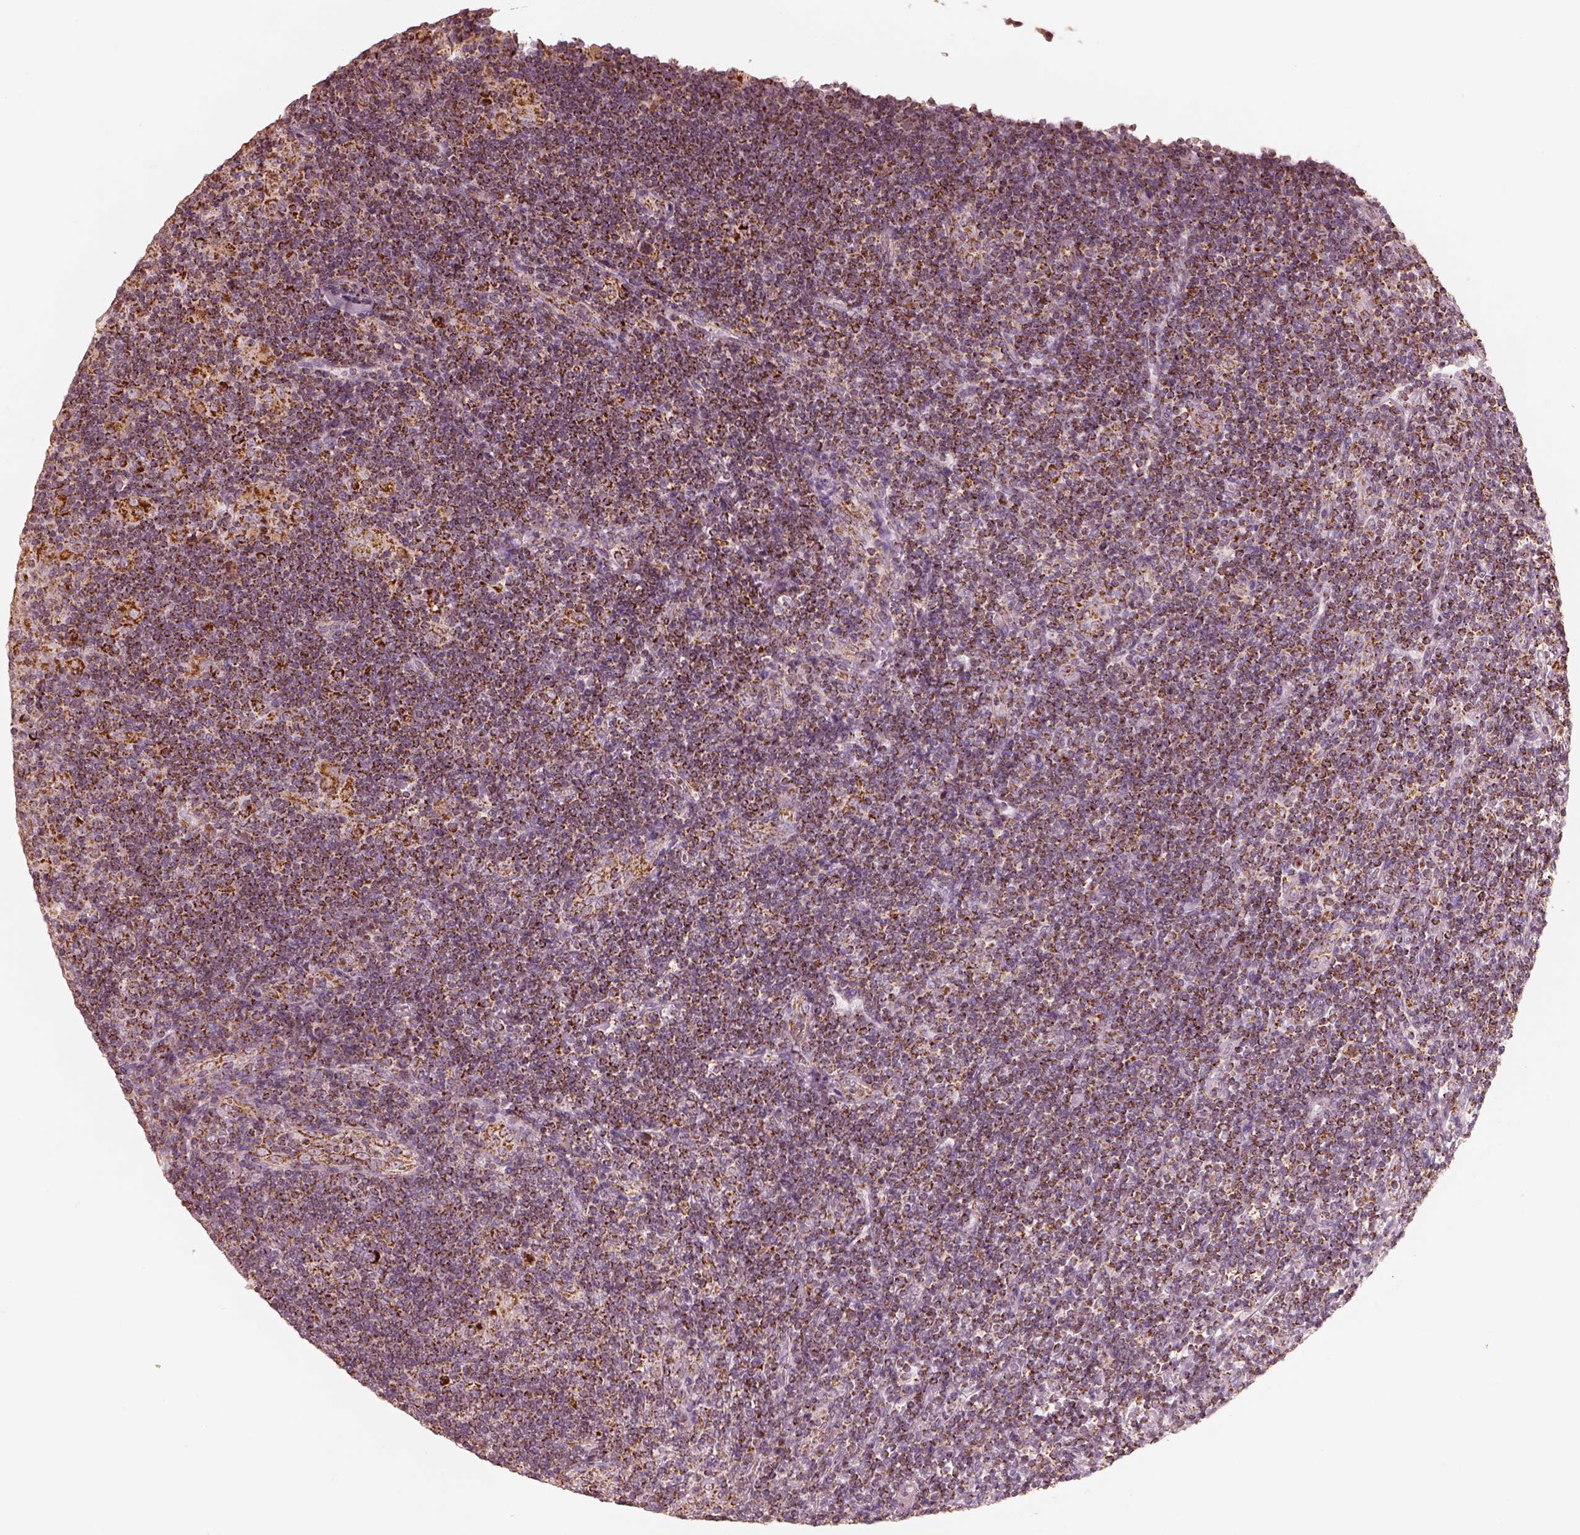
{"staining": {"intensity": "strong", "quantity": ">75%", "location": "cytoplasmic/membranous"}, "tissue": "lymphoma", "cell_type": "Tumor cells", "image_type": "cancer", "snomed": [{"axis": "morphology", "description": "Hodgkin's disease, NOS"}, {"axis": "topography", "description": "Lymph node"}], "caption": "A brown stain labels strong cytoplasmic/membranous expression of a protein in human lymphoma tumor cells.", "gene": "ENTPD6", "patient": {"sex": "male", "age": 40}}